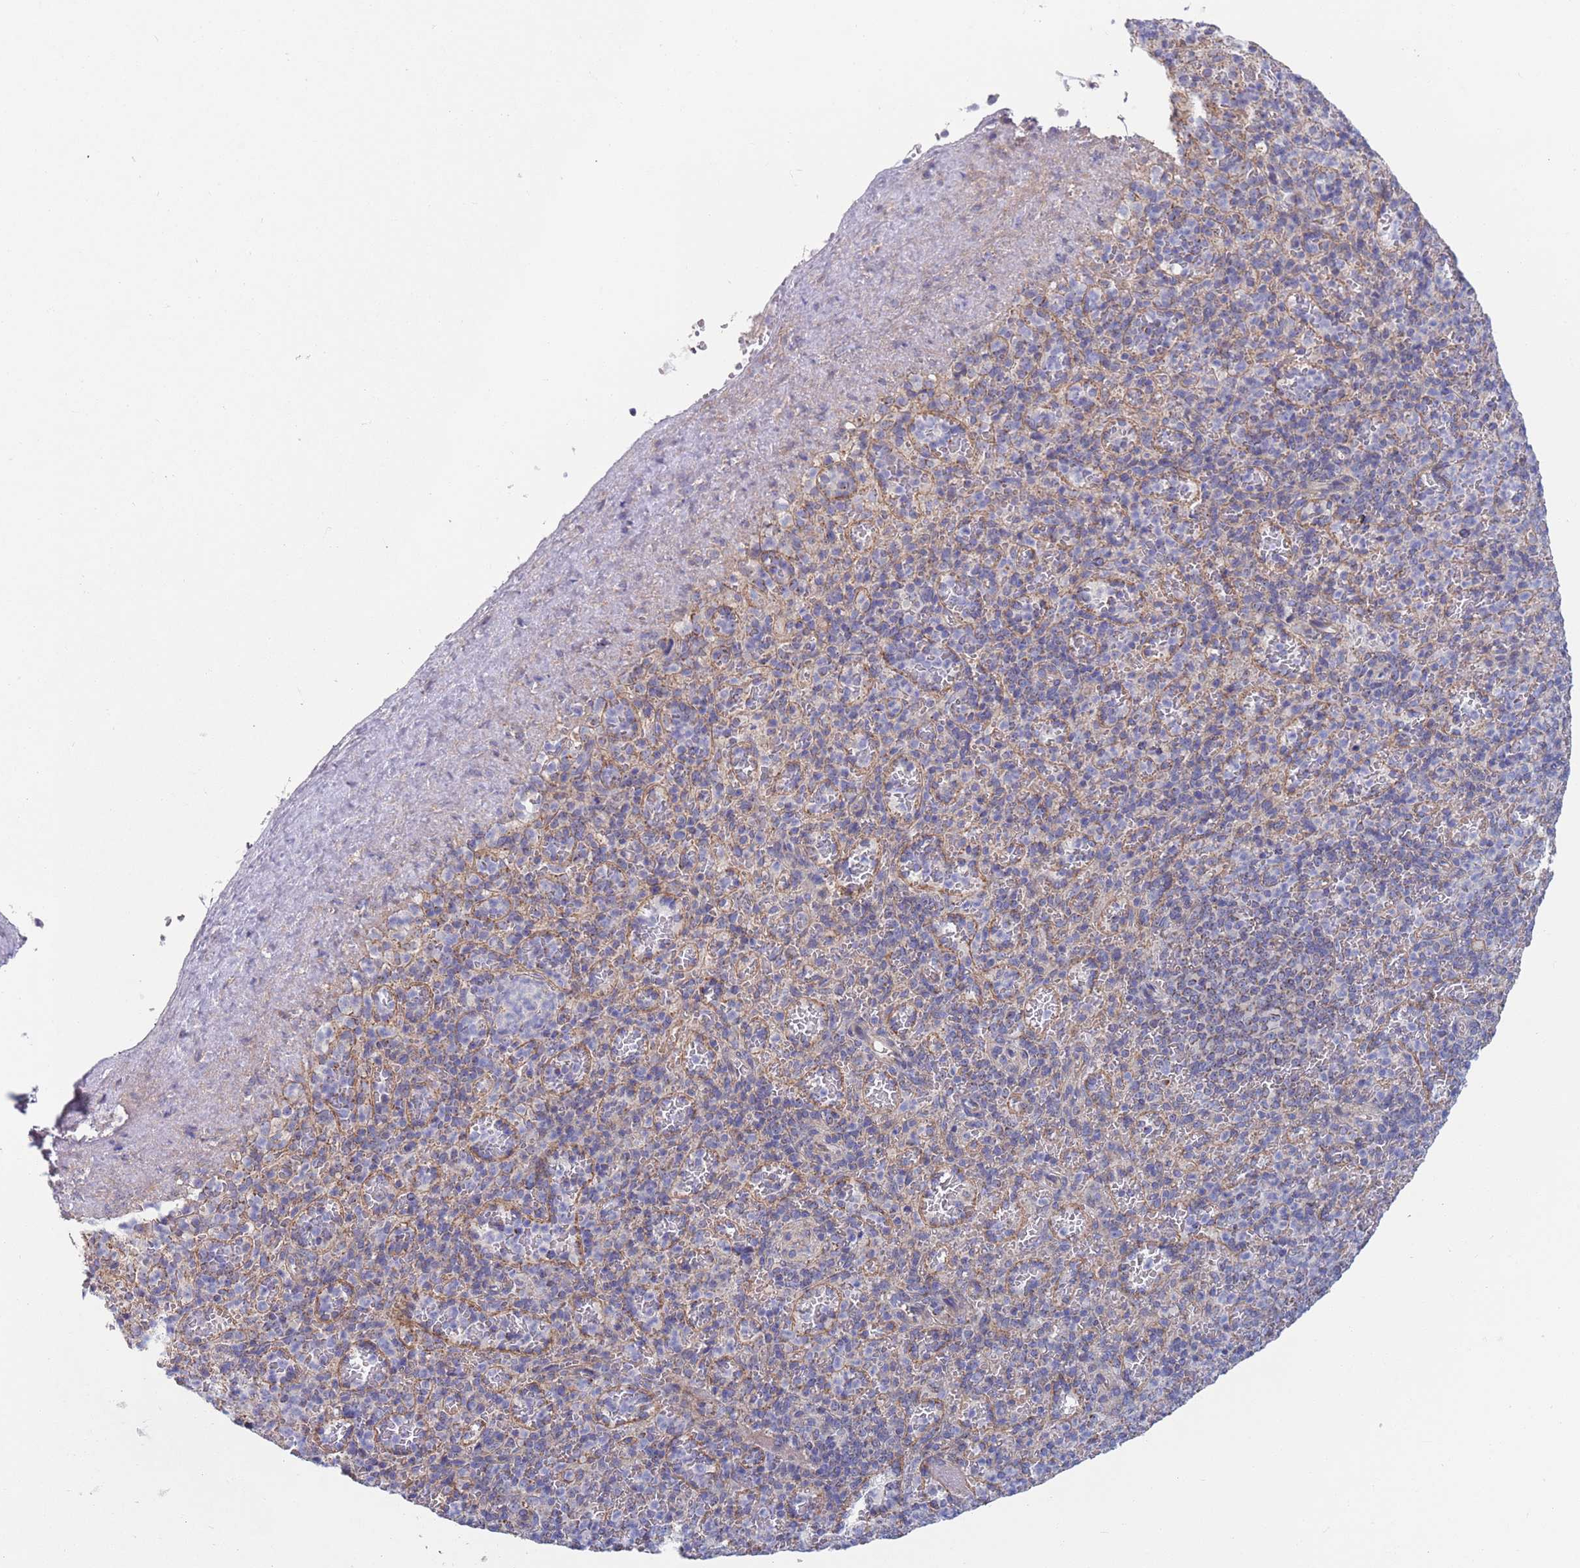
{"staining": {"intensity": "negative", "quantity": "none", "location": "none"}, "tissue": "spleen", "cell_type": "Cells in red pulp", "image_type": "normal", "snomed": [{"axis": "morphology", "description": "Normal tissue, NOS"}, {"axis": "topography", "description": "Spleen"}], "caption": "A high-resolution histopathology image shows immunohistochemistry staining of unremarkable spleen, which exhibits no significant staining in cells in red pulp.", "gene": "PWWP3A", "patient": {"sex": "female", "age": 74}}